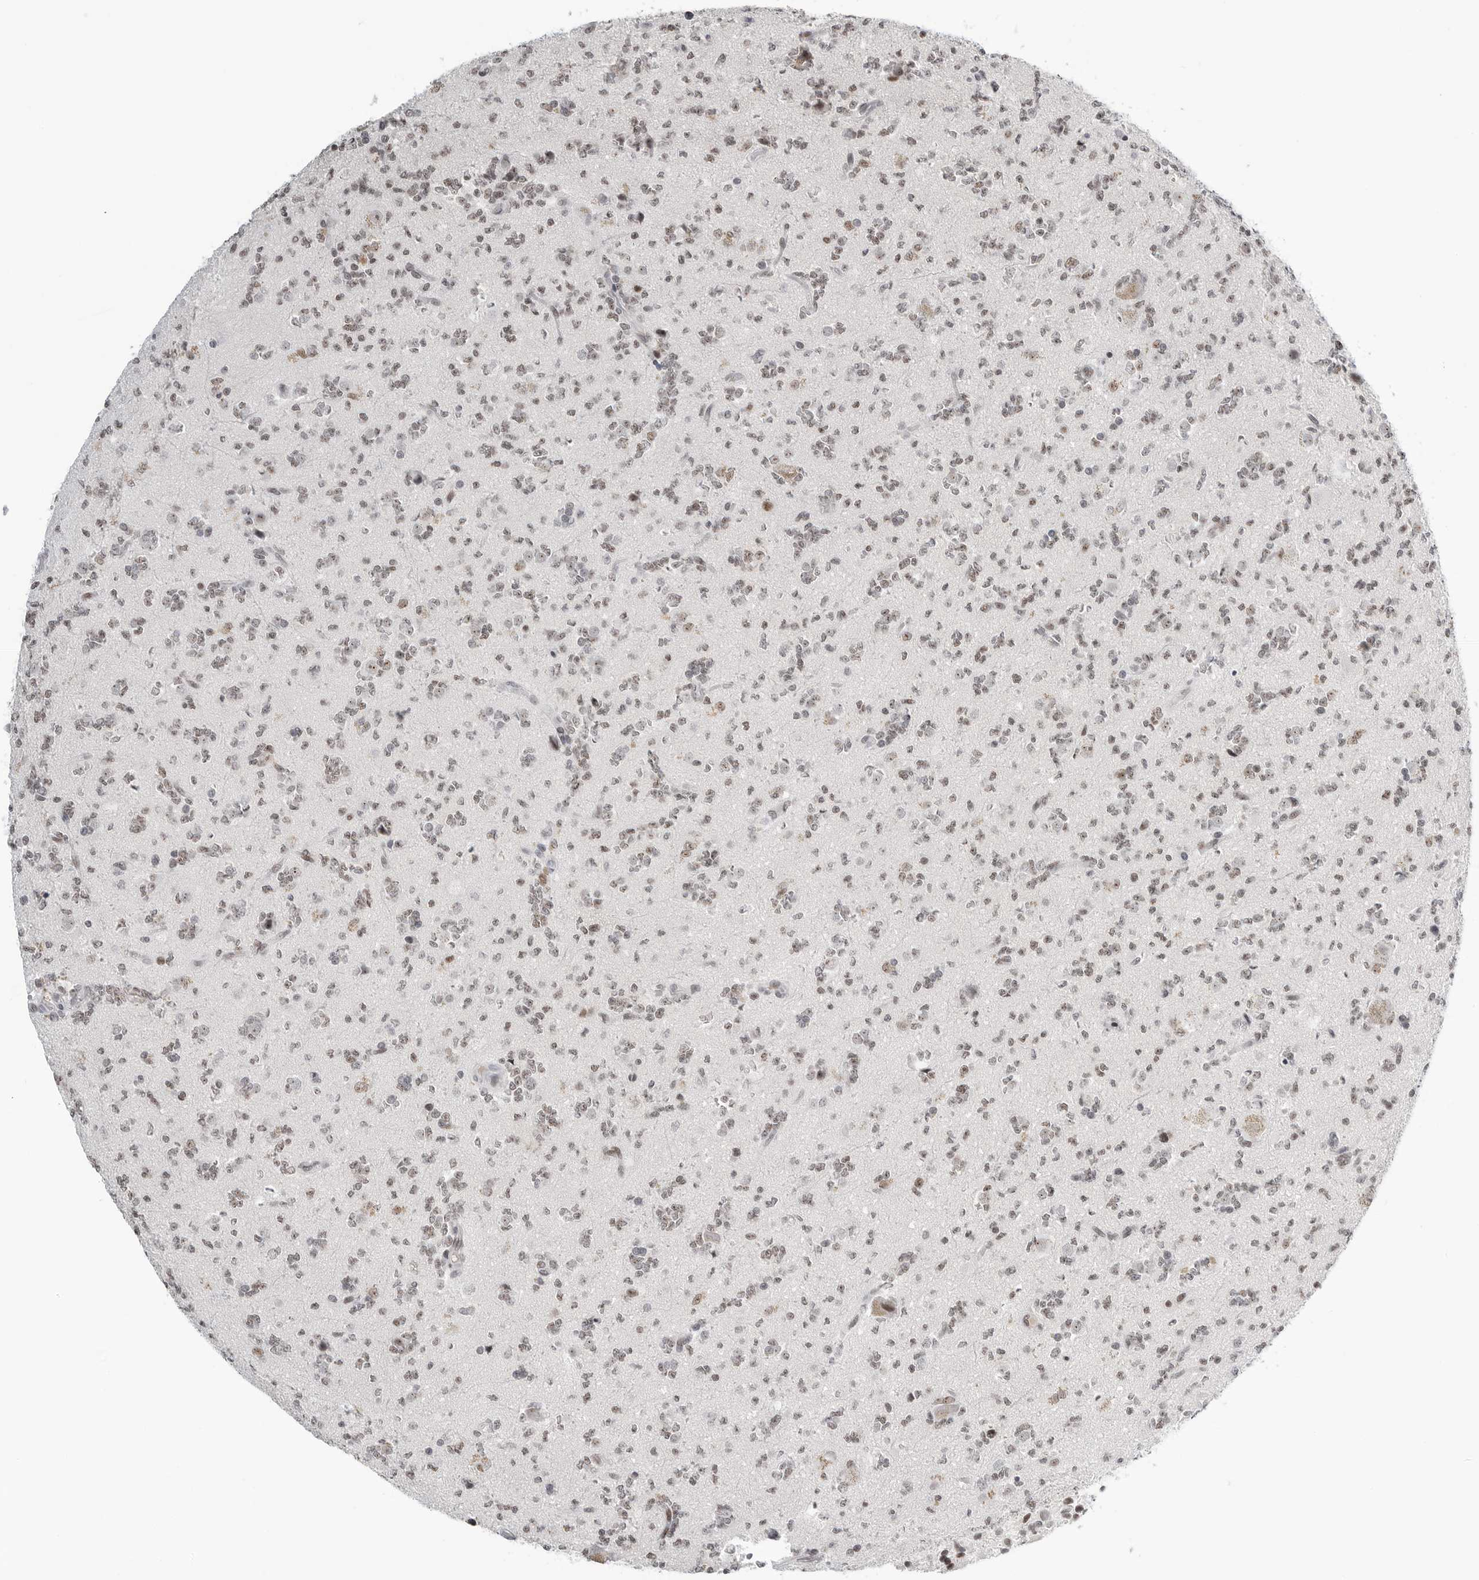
{"staining": {"intensity": "weak", "quantity": ">75%", "location": "nuclear"}, "tissue": "glioma", "cell_type": "Tumor cells", "image_type": "cancer", "snomed": [{"axis": "morphology", "description": "Glioma, malignant, High grade"}, {"axis": "topography", "description": "Brain"}], "caption": "About >75% of tumor cells in human glioma exhibit weak nuclear protein positivity as visualized by brown immunohistochemical staining.", "gene": "WRAP53", "patient": {"sex": "female", "age": 62}}